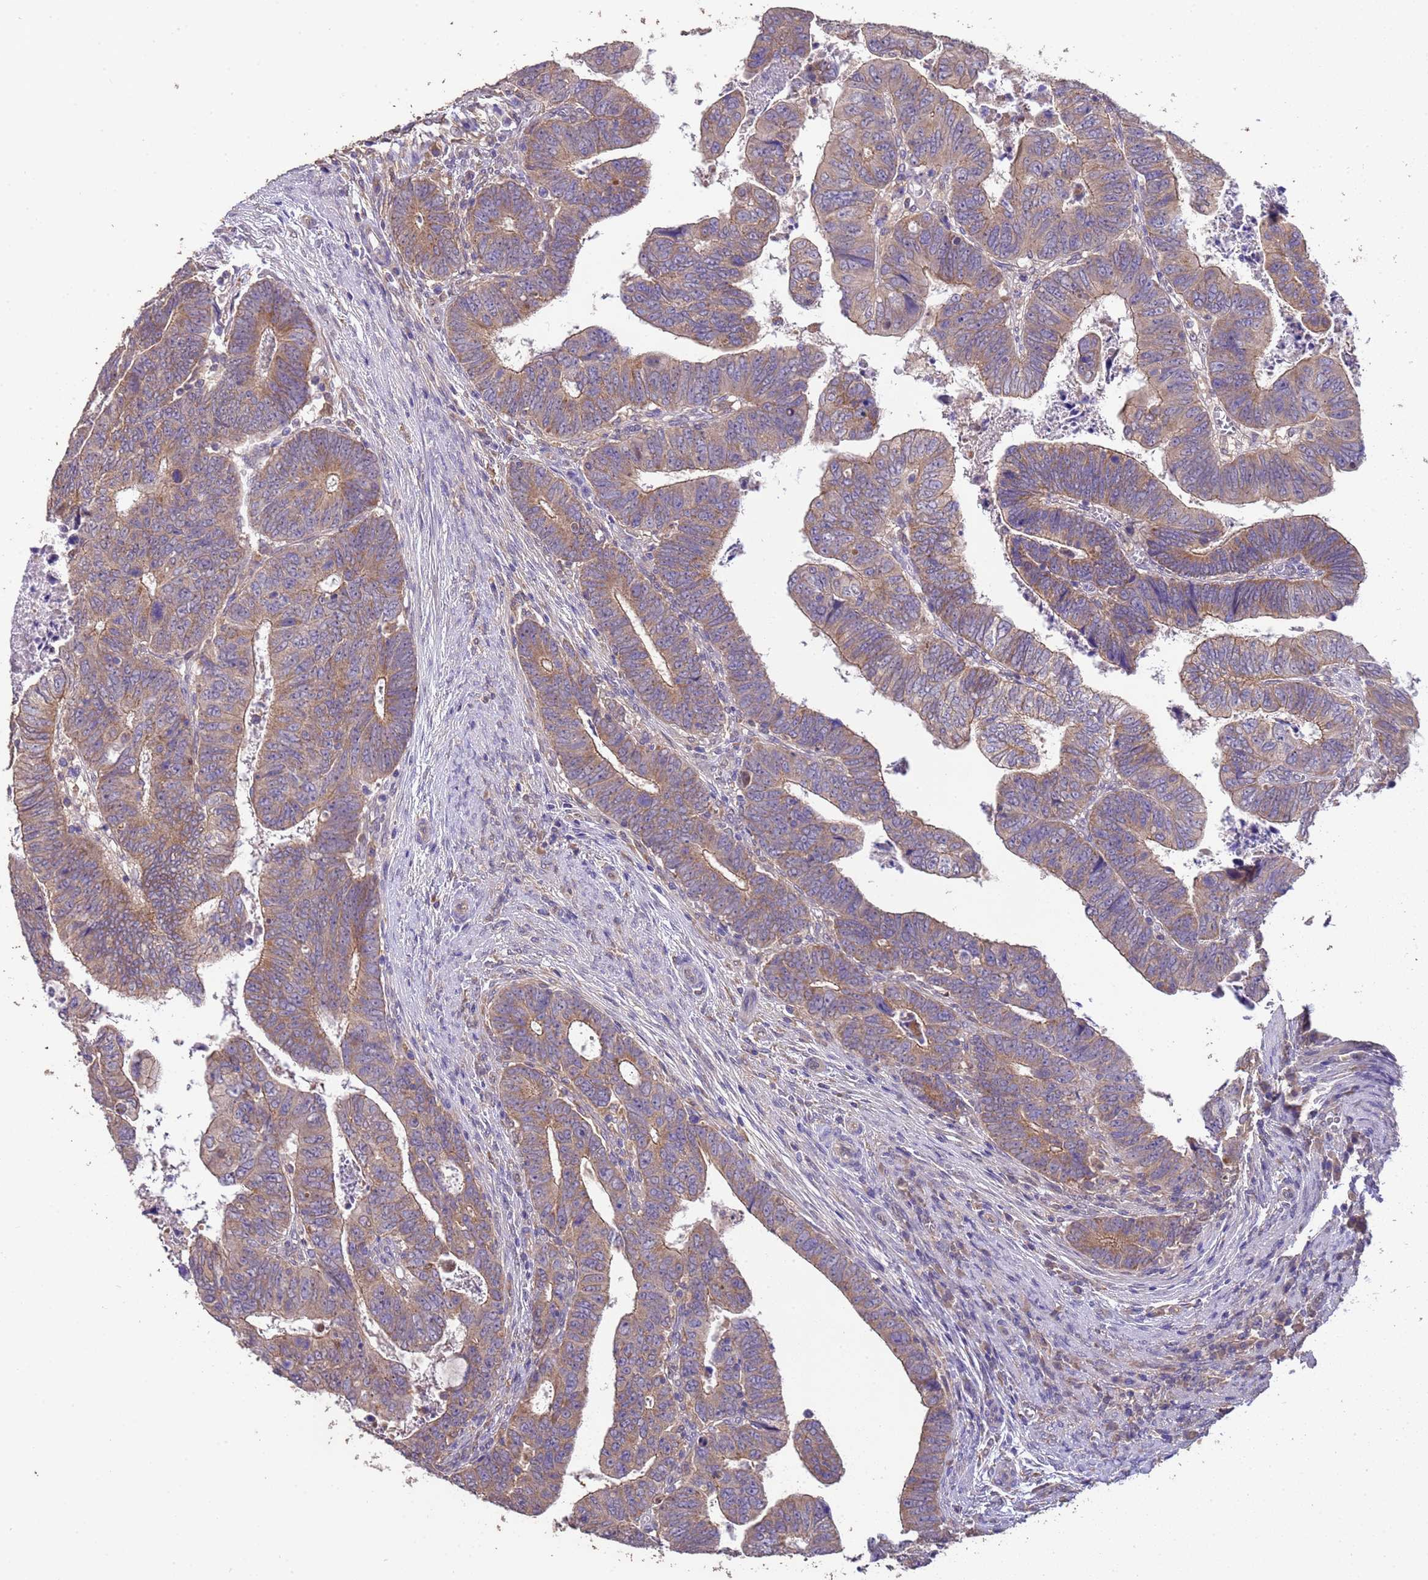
{"staining": {"intensity": "weak", "quantity": ">75%", "location": "cytoplasmic/membranous"}, "tissue": "colorectal cancer", "cell_type": "Tumor cells", "image_type": "cancer", "snomed": [{"axis": "morphology", "description": "Normal tissue, NOS"}, {"axis": "morphology", "description": "Adenocarcinoma, NOS"}, {"axis": "topography", "description": "Rectum"}], "caption": "Weak cytoplasmic/membranous protein staining is seen in about >75% of tumor cells in adenocarcinoma (colorectal). (Brightfield microscopy of DAB IHC at high magnification).", "gene": "NPHP1", "patient": {"sex": "female", "age": 65}}